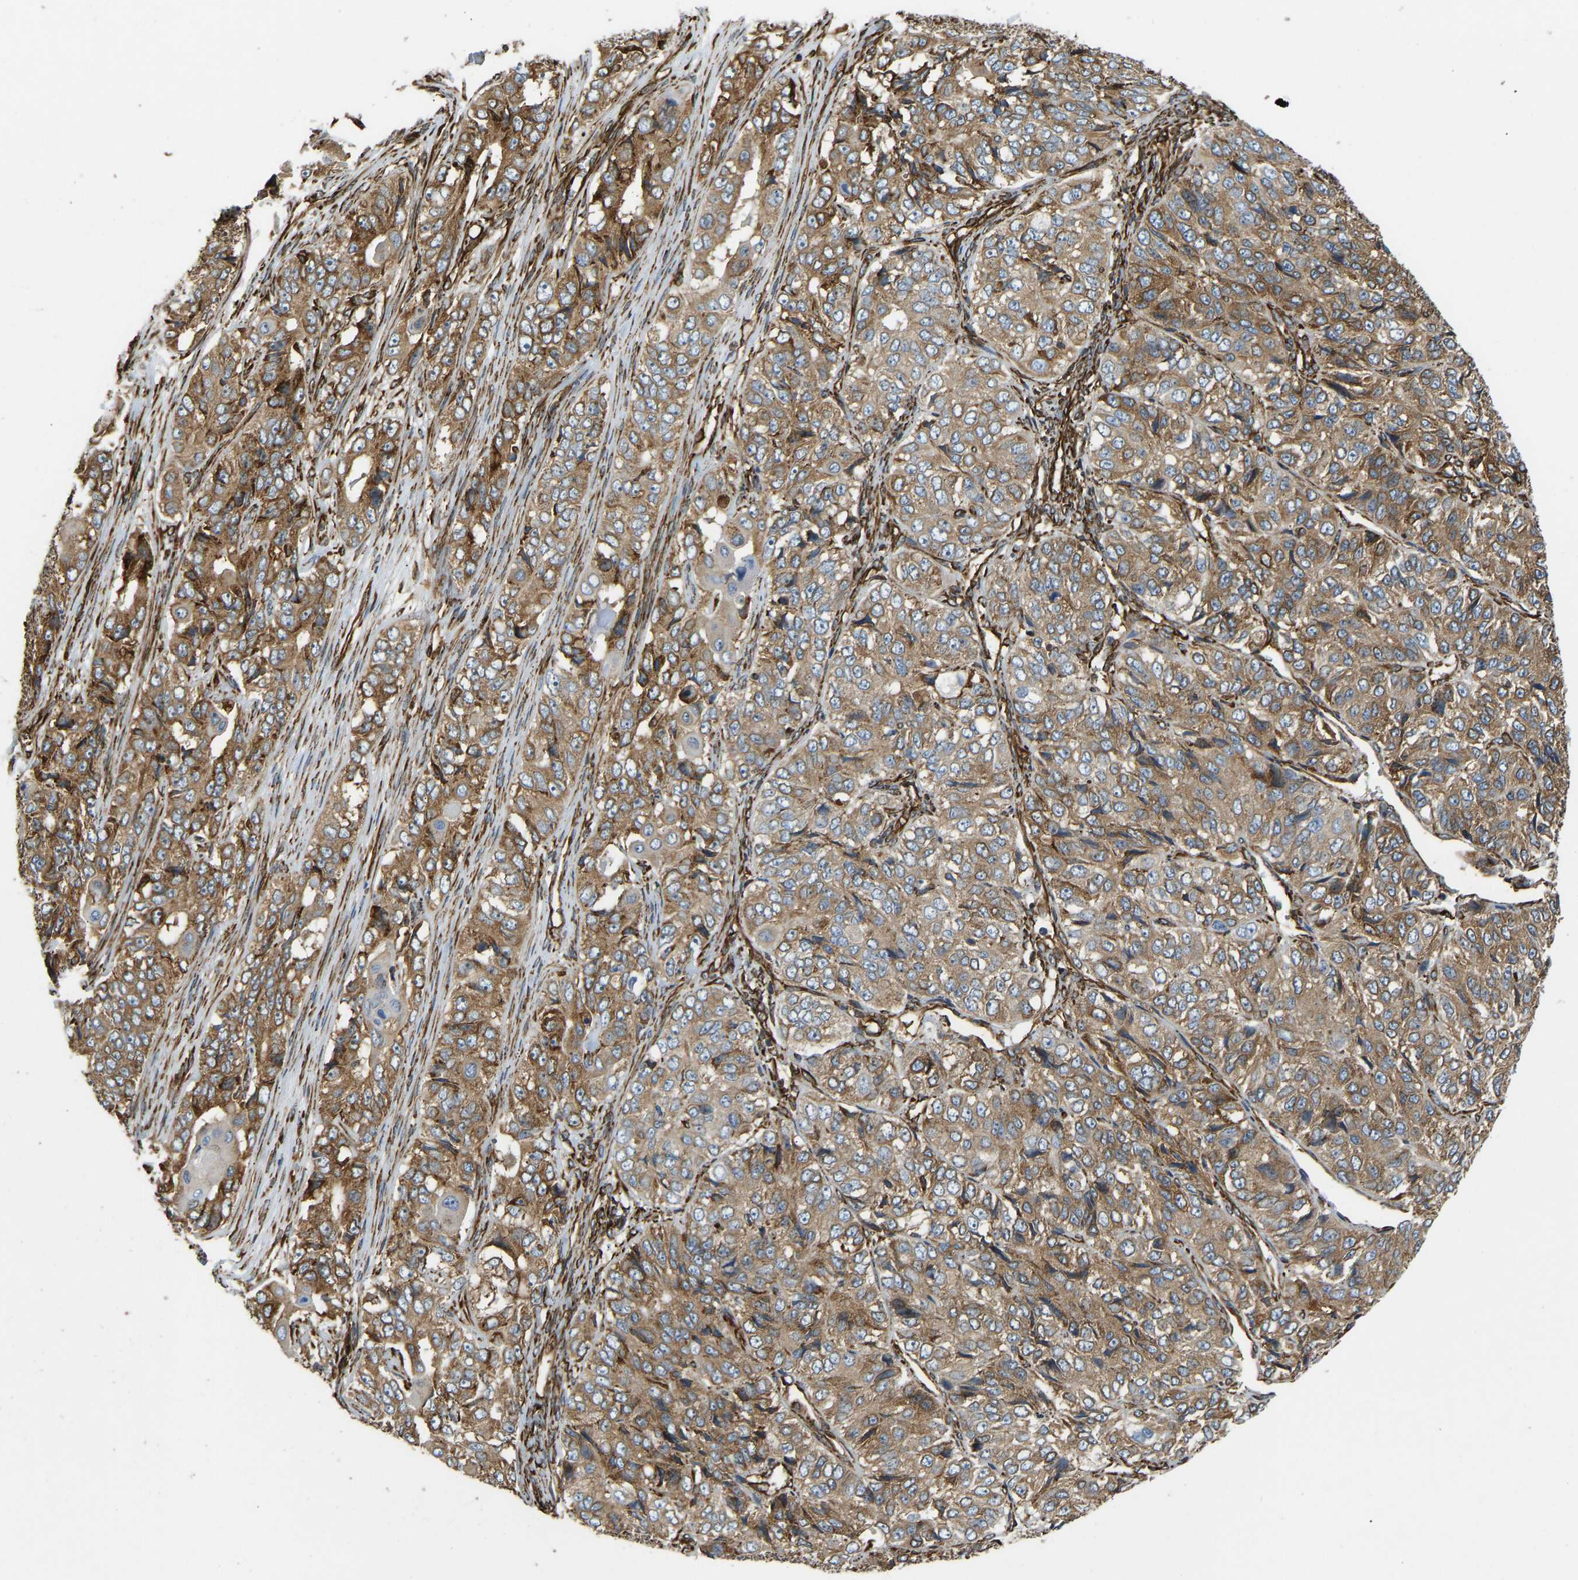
{"staining": {"intensity": "moderate", "quantity": ">75%", "location": "cytoplasmic/membranous"}, "tissue": "ovarian cancer", "cell_type": "Tumor cells", "image_type": "cancer", "snomed": [{"axis": "morphology", "description": "Carcinoma, endometroid"}, {"axis": "topography", "description": "Ovary"}], "caption": "Moderate cytoplasmic/membranous protein staining is seen in approximately >75% of tumor cells in ovarian cancer (endometroid carcinoma).", "gene": "BEX3", "patient": {"sex": "female", "age": 51}}